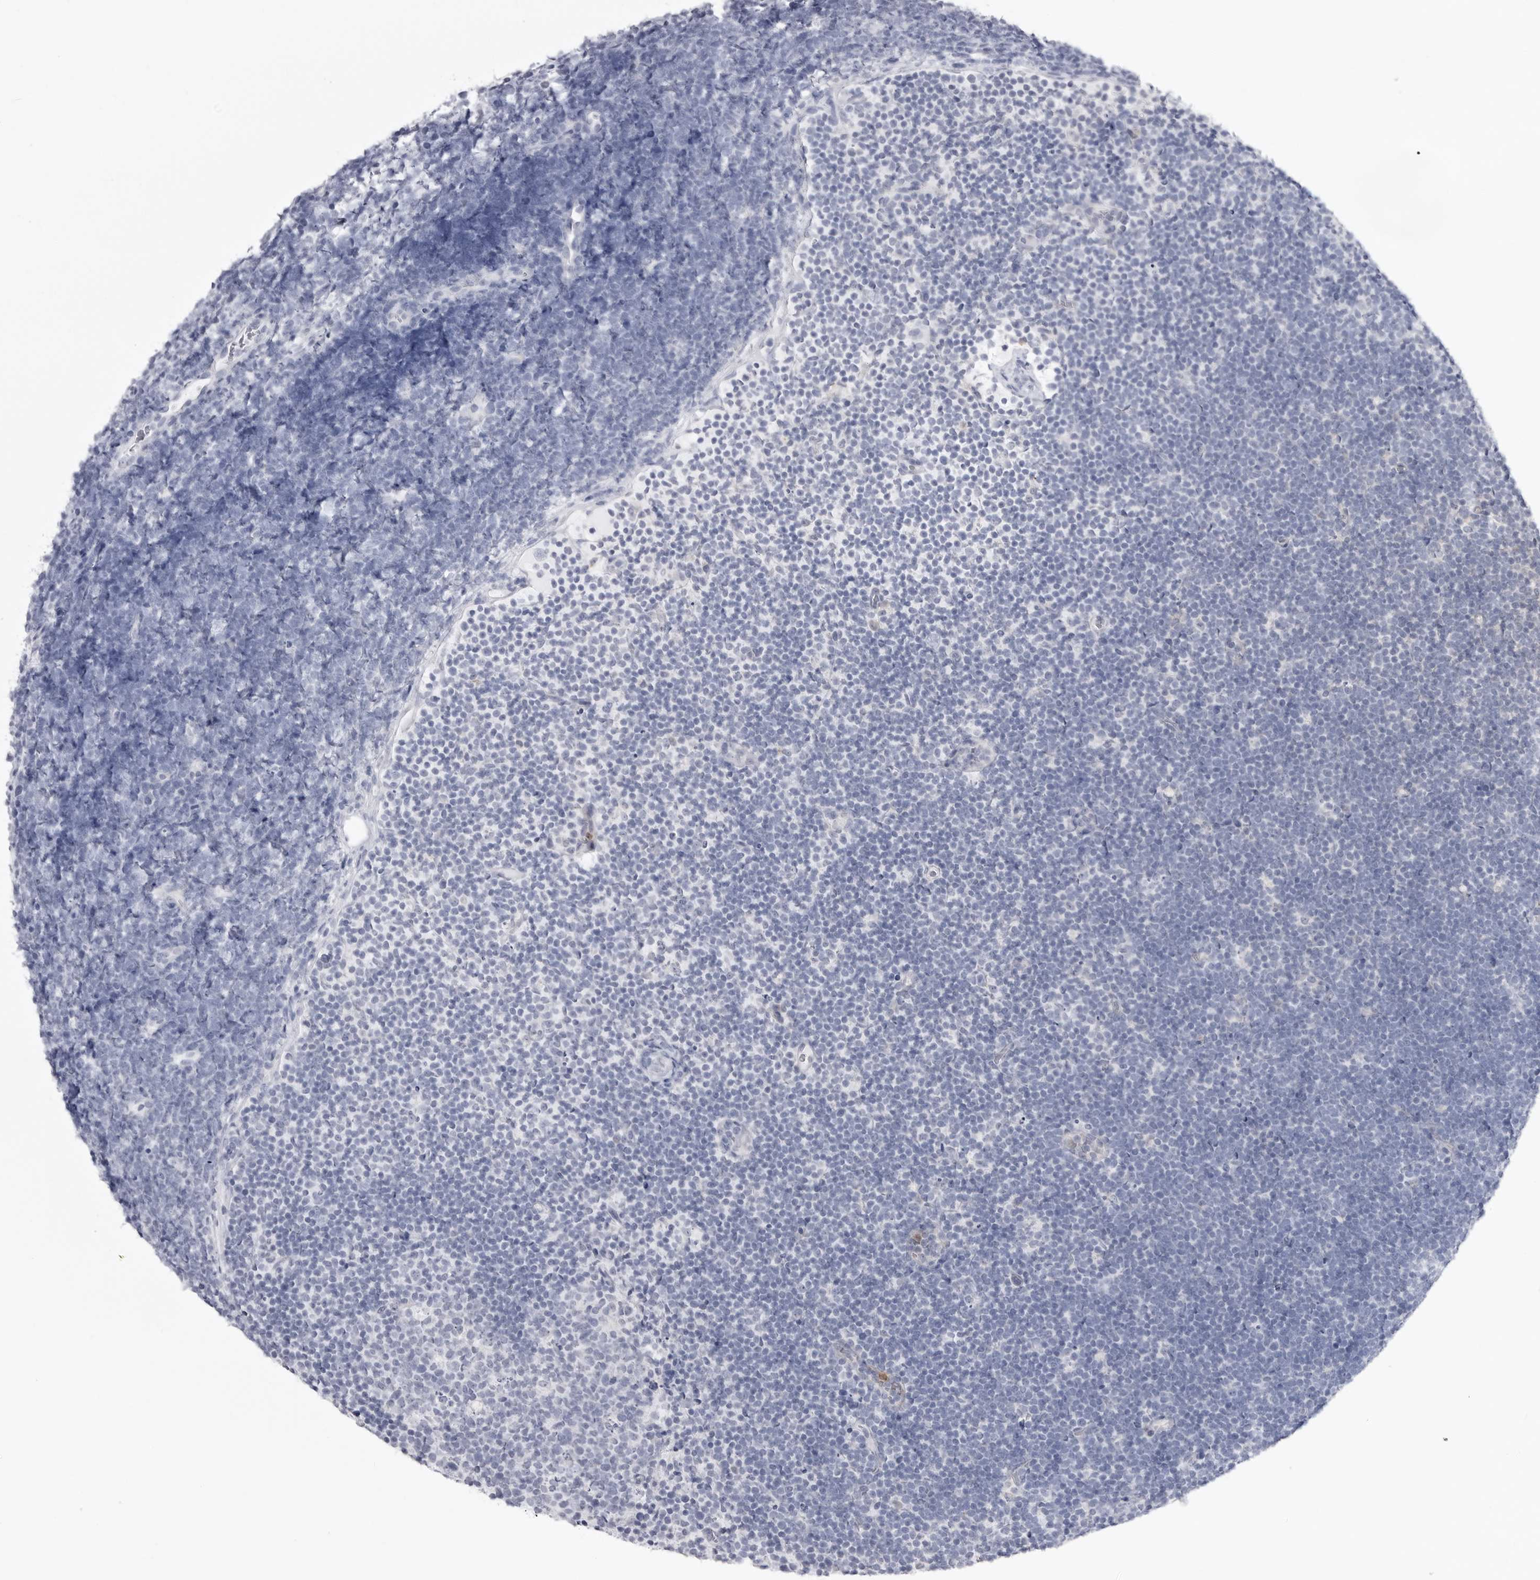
{"staining": {"intensity": "negative", "quantity": "none", "location": "none"}, "tissue": "lymphoma", "cell_type": "Tumor cells", "image_type": "cancer", "snomed": [{"axis": "morphology", "description": "Malignant lymphoma, non-Hodgkin's type, High grade"}, {"axis": "topography", "description": "Lymph node"}], "caption": "This photomicrograph is of high-grade malignant lymphoma, non-Hodgkin's type stained with immunohistochemistry (IHC) to label a protein in brown with the nuclei are counter-stained blue. There is no expression in tumor cells.", "gene": "STAP2", "patient": {"sex": "male", "age": 13}}